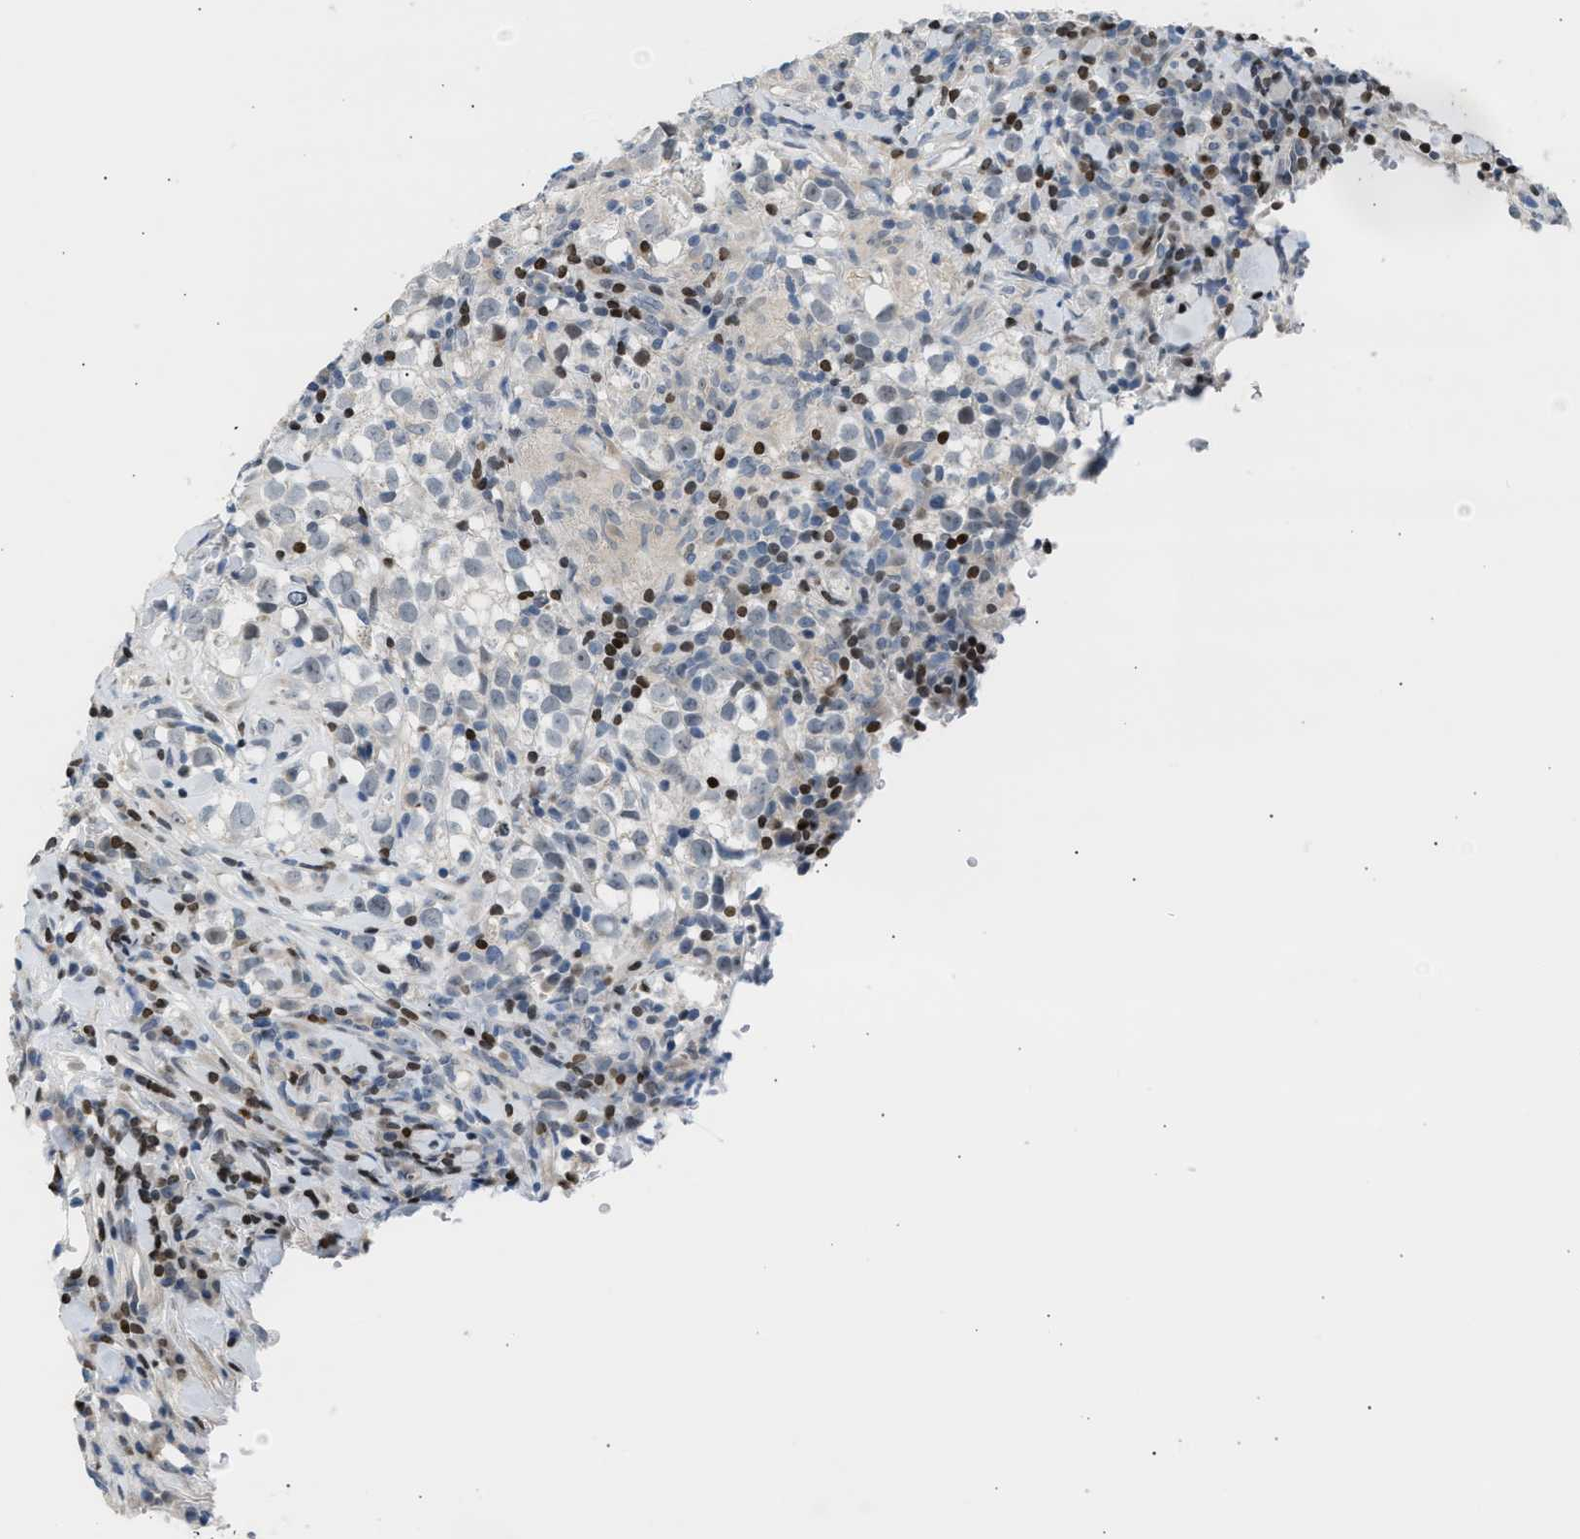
{"staining": {"intensity": "negative", "quantity": "none", "location": "none"}, "tissue": "testis cancer", "cell_type": "Tumor cells", "image_type": "cancer", "snomed": [{"axis": "morphology", "description": "Seminoma, NOS"}, {"axis": "morphology", "description": "Carcinoma, Embryonal, NOS"}, {"axis": "topography", "description": "Testis"}], "caption": "Micrograph shows no protein expression in tumor cells of testis embryonal carcinoma tissue. (DAB (3,3'-diaminobenzidine) IHC, high magnification).", "gene": "NPS", "patient": {"sex": "male", "age": 36}}